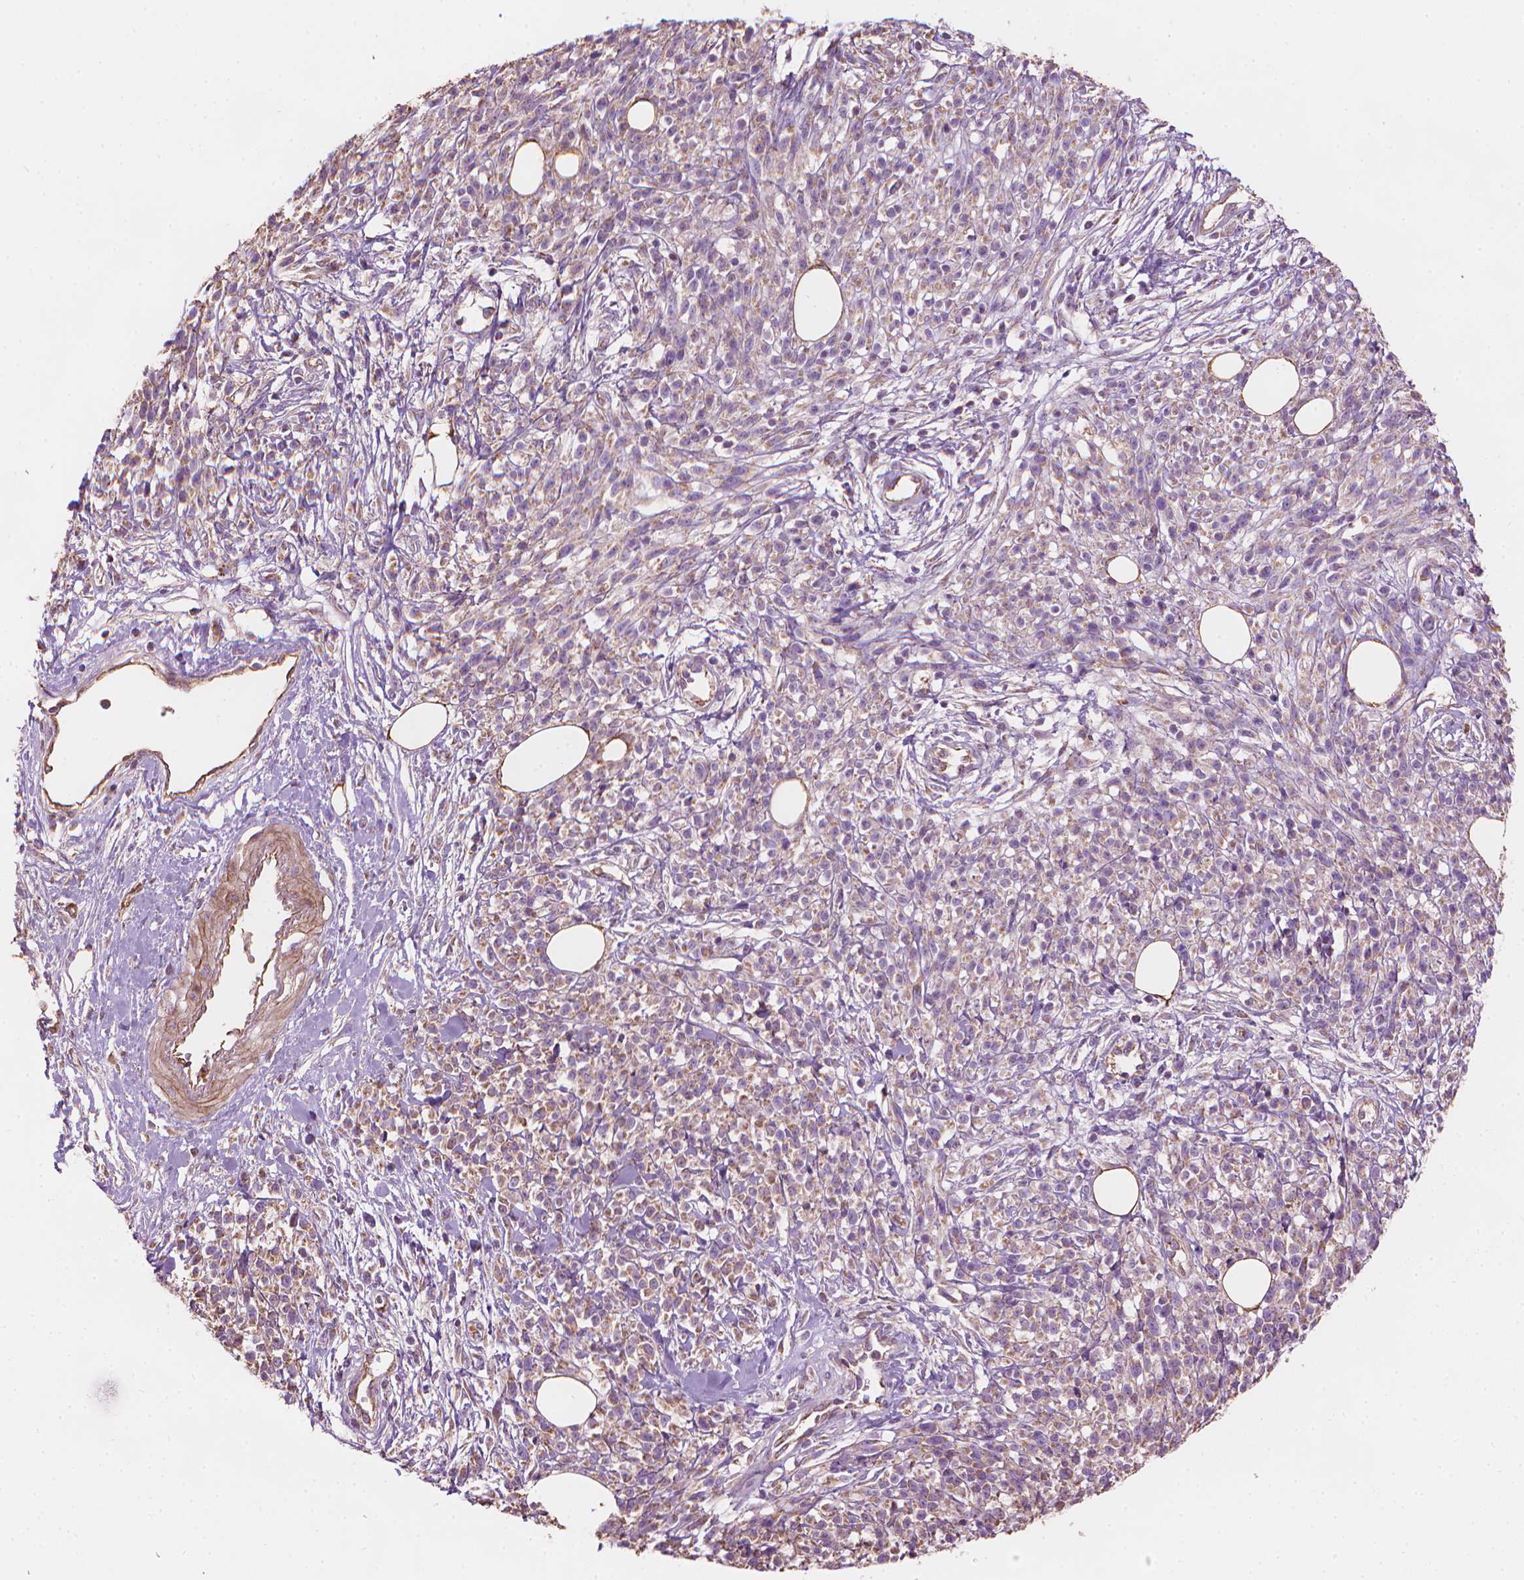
{"staining": {"intensity": "moderate", "quantity": "25%-75%", "location": "cytoplasmic/membranous"}, "tissue": "melanoma", "cell_type": "Tumor cells", "image_type": "cancer", "snomed": [{"axis": "morphology", "description": "Malignant melanoma, NOS"}, {"axis": "topography", "description": "Skin"}, {"axis": "topography", "description": "Skin of trunk"}], "caption": "Moderate cytoplasmic/membranous protein expression is seen in about 25%-75% of tumor cells in melanoma. The staining was performed using DAB, with brown indicating positive protein expression. Nuclei are stained blue with hematoxylin.", "gene": "TTC29", "patient": {"sex": "male", "age": 74}}